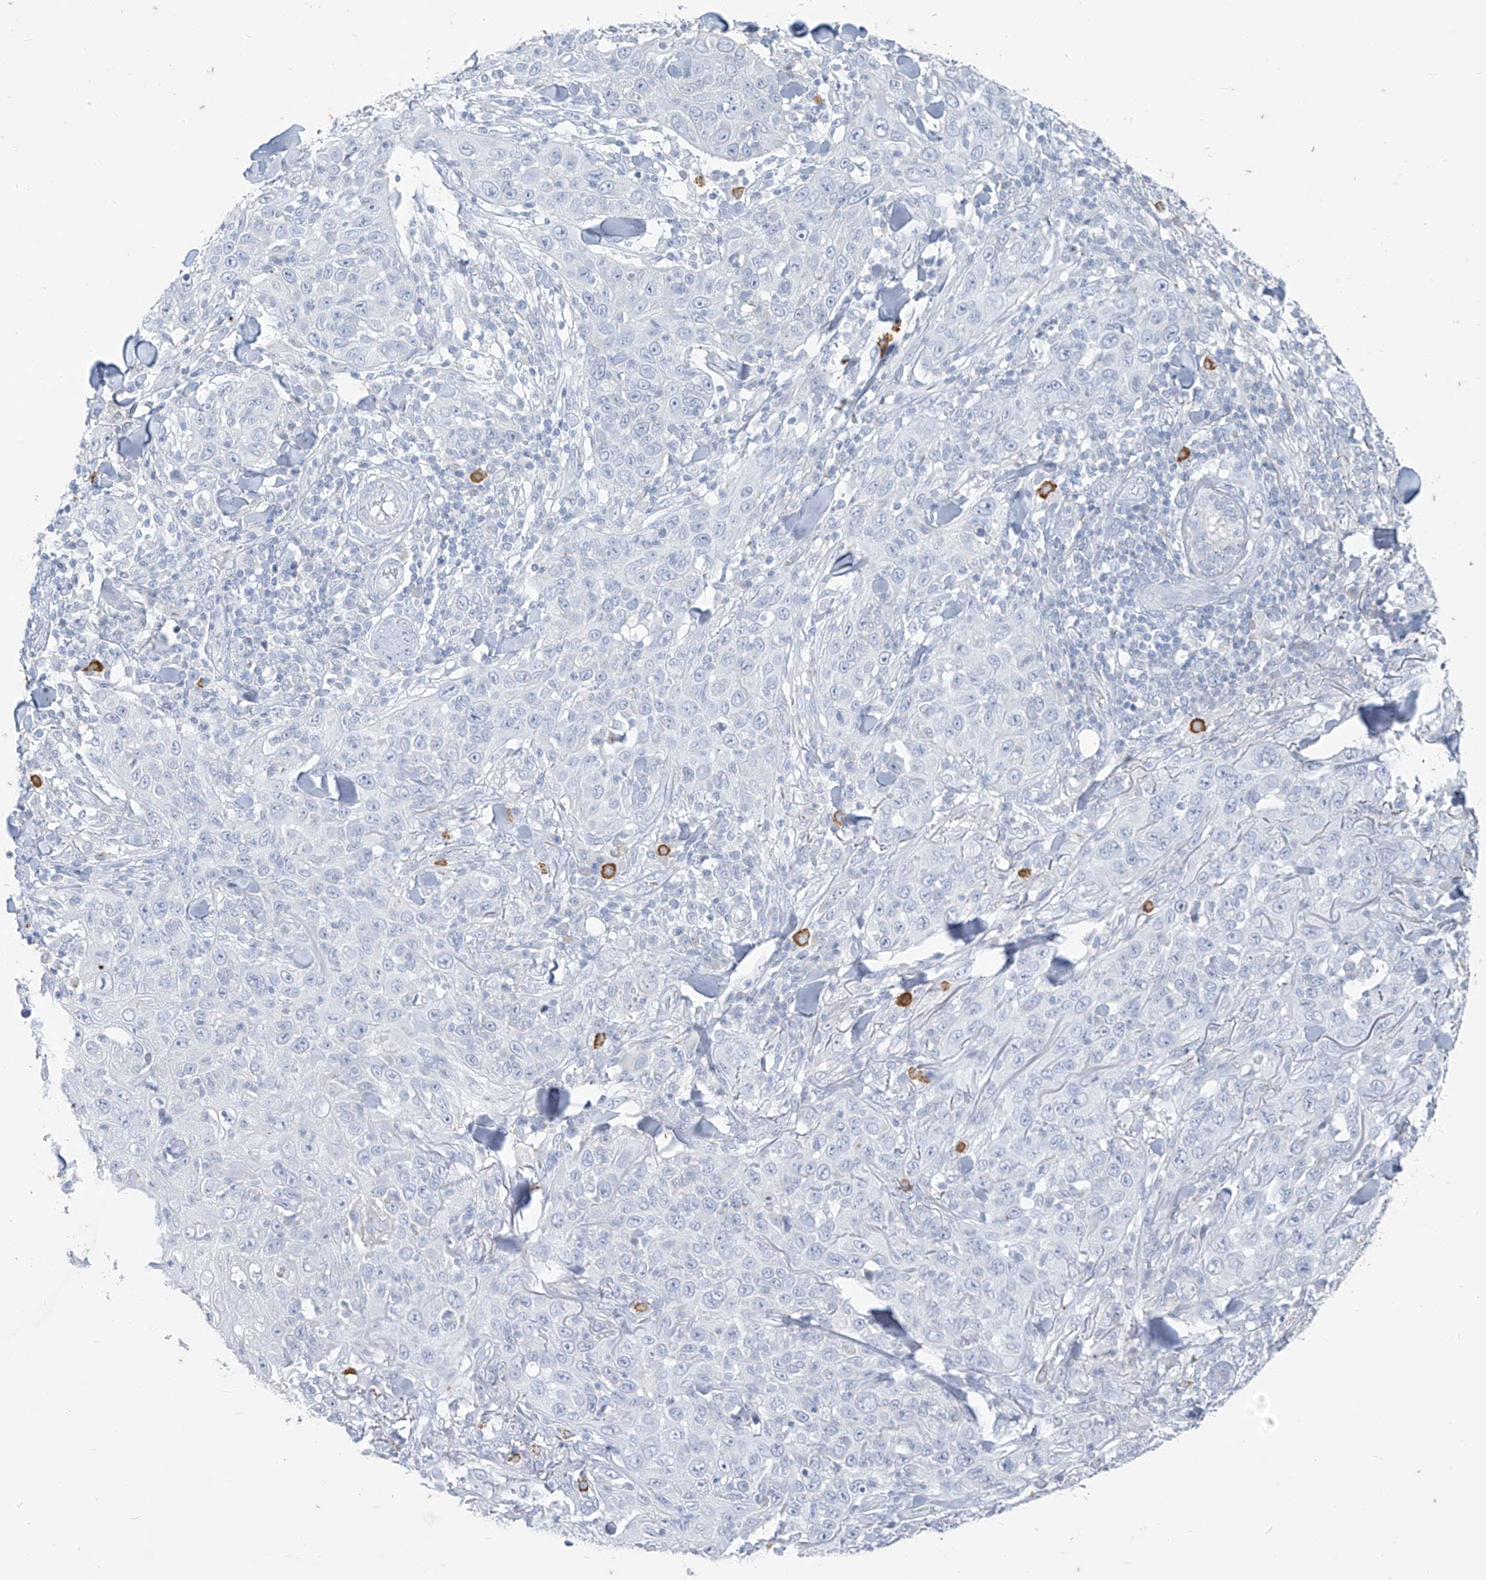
{"staining": {"intensity": "negative", "quantity": "none", "location": "none"}, "tissue": "skin cancer", "cell_type": "Tumor cells", "image_type": "cancer", "snomed": [{"axis": "morphology", "description": "Squamous cell carcinoma, NOS"}, {"axis": "topography", "description": "Skin"}], "caption": "IHC of human squamous cell carcinoma (skin) displays no expression in tumor cells.", "gene": "CX3CR1", "patient": {"sex": "female", "age": 88}}